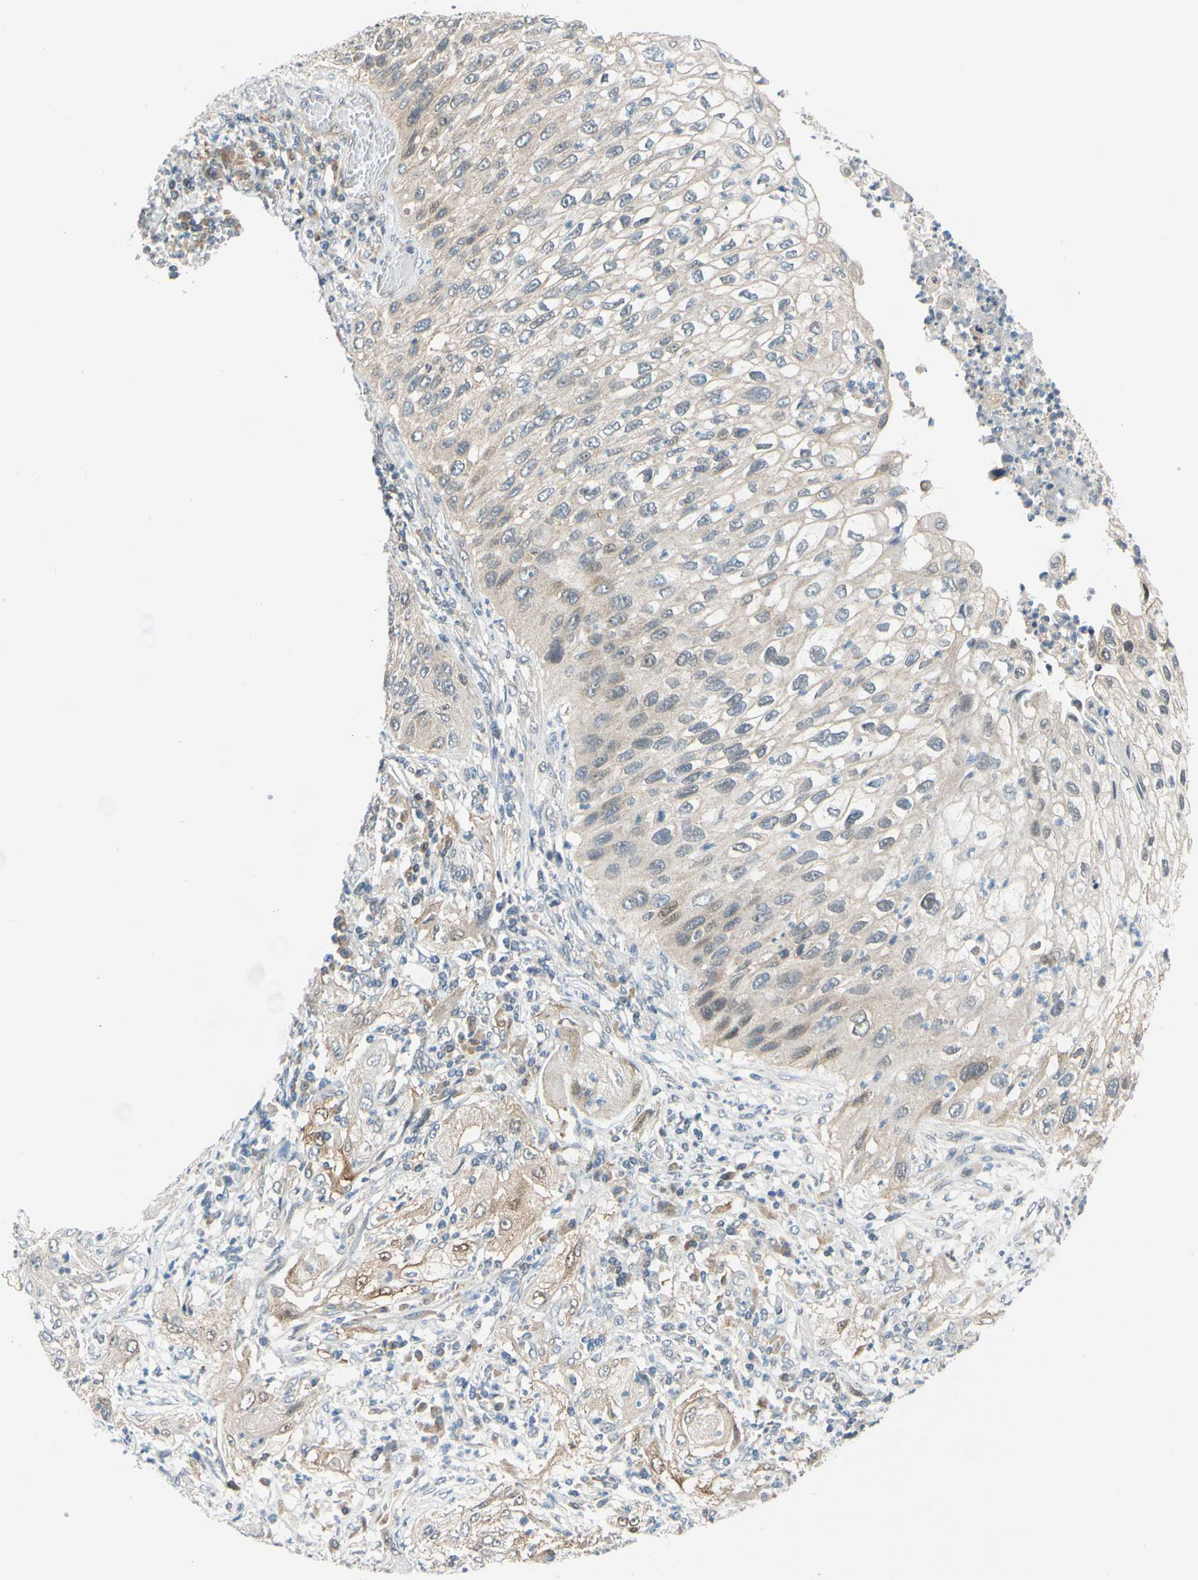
{"staining": {"intensity": "weak", "quantity": "<25%", "location": "cytoplasmic/membranous"}, "tissue": "lung cancer", "cell_type": "Tumor cells", "image_type": "cancer", "snomed": [{"axis": "morphology", "description": "Inflammation, NOS"}, {"axis": "morphology", "description": "Squamous cell carcinoma, NOS"}, {"axis": "topography", "description": "Lymph node"}, {"axis": "topography", "description": "Soft tissue"}, {"axis": "topography", "description": "Lung"}], "caption": "DAB (3,3'-diaminobenzidine) immunohistochemical staining of human lung cancer (squamous cell carcinoma) shows no significant staining in tumor cells.", "gene": "MAPK9", "patient": {"sex": "male", "age": 66}}